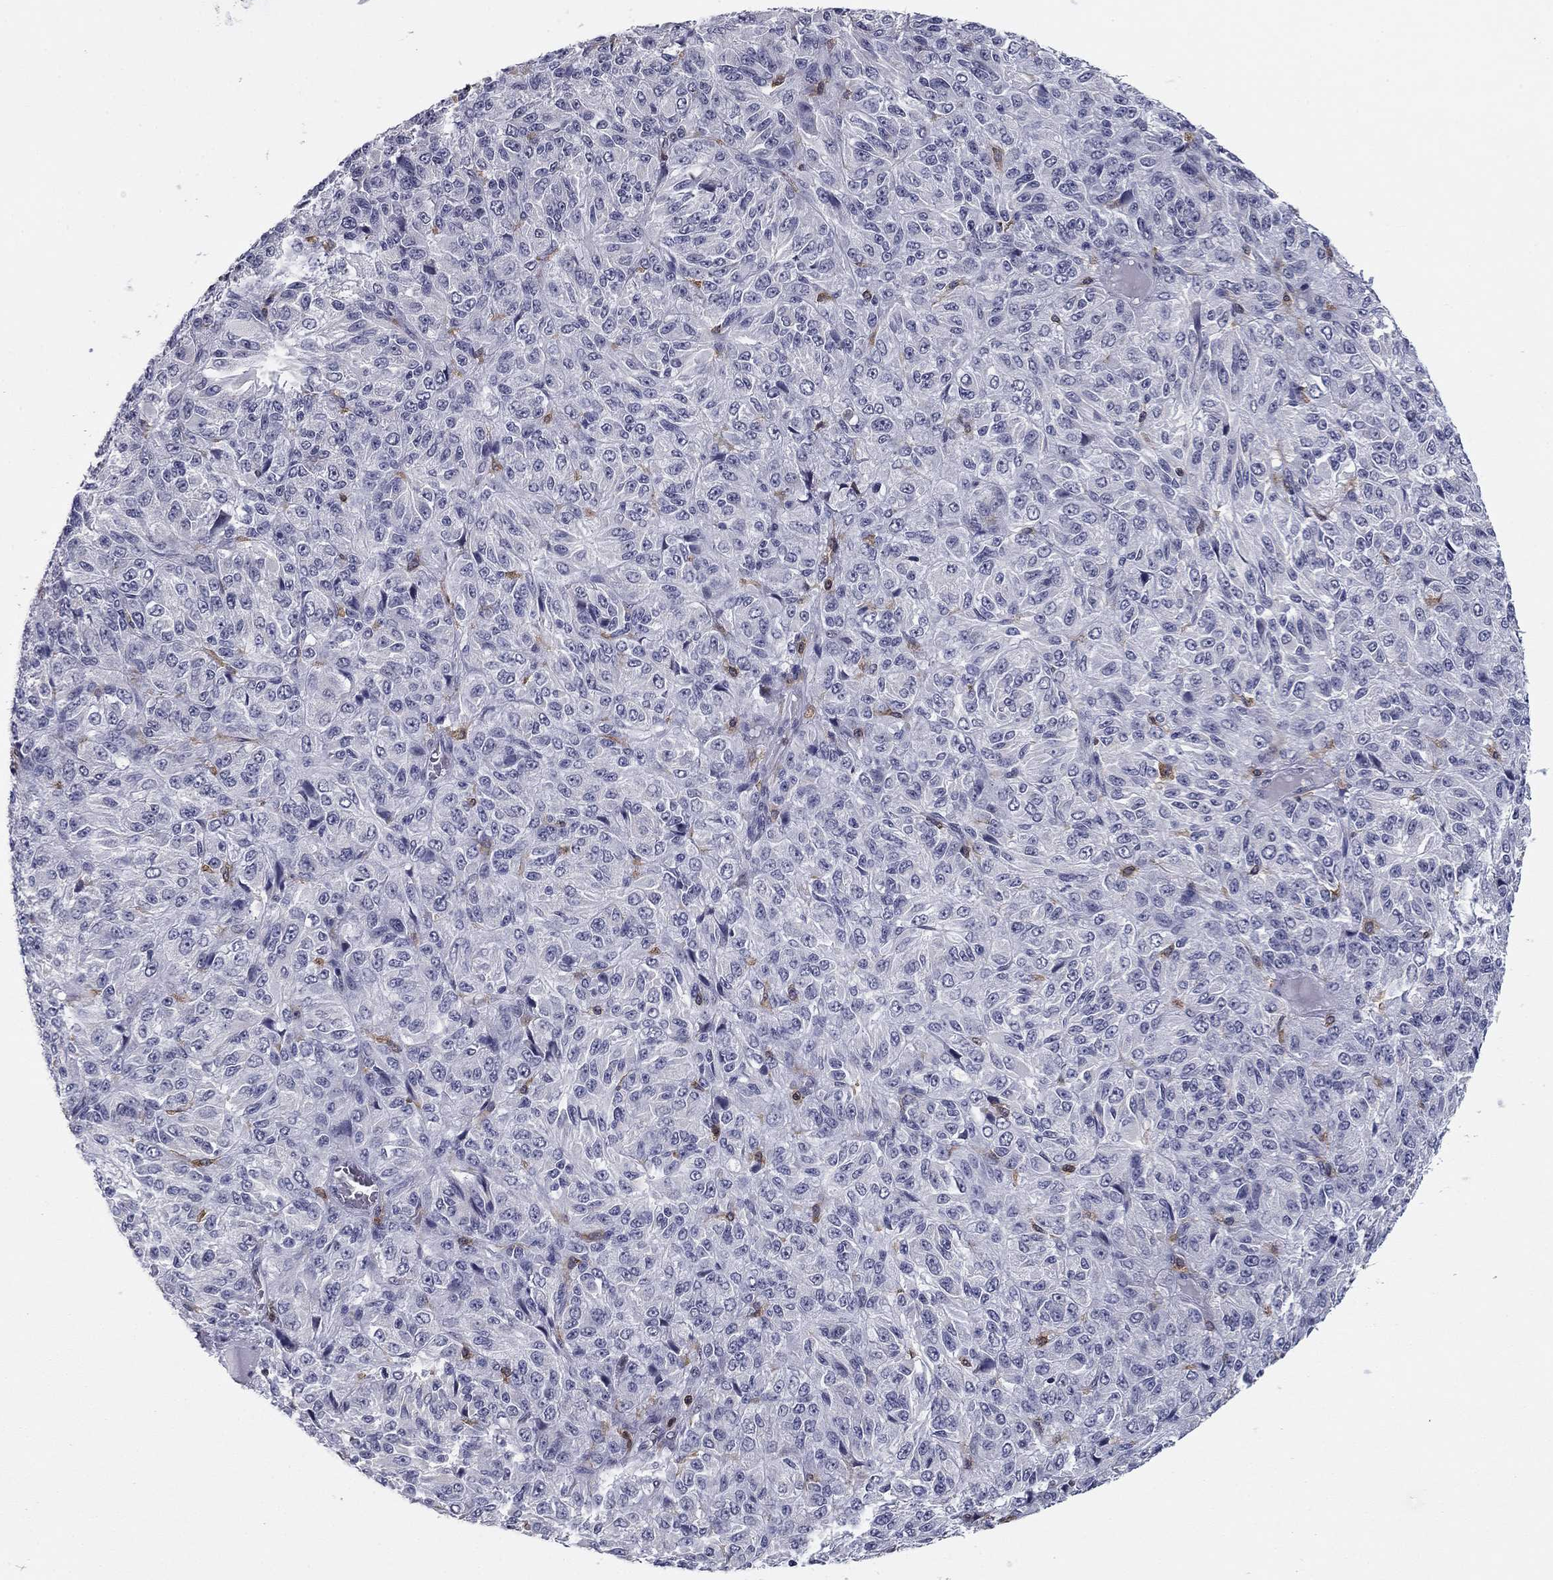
{"staining": {"intensity": "negative", "quantity": "none", "location": "none"}, "tissue": "melanoma", "cell_type": "Tumor cells", "image_type": "cancer", "snomed": [{"axis": "morphology", "description": "Malignant melanoma, Metastatic site"}, {"axis": "topography", "description": "Brain"}], "caption": "Histopathology image shows no significant protein staining in tumor cells of malignant melanoma (metastatic site). (DAB immunohistochemistry (IHC) with hematoxylin counter stain).", "gene": "PLCB2", "patient": {"sex": "female", "age": 56}}